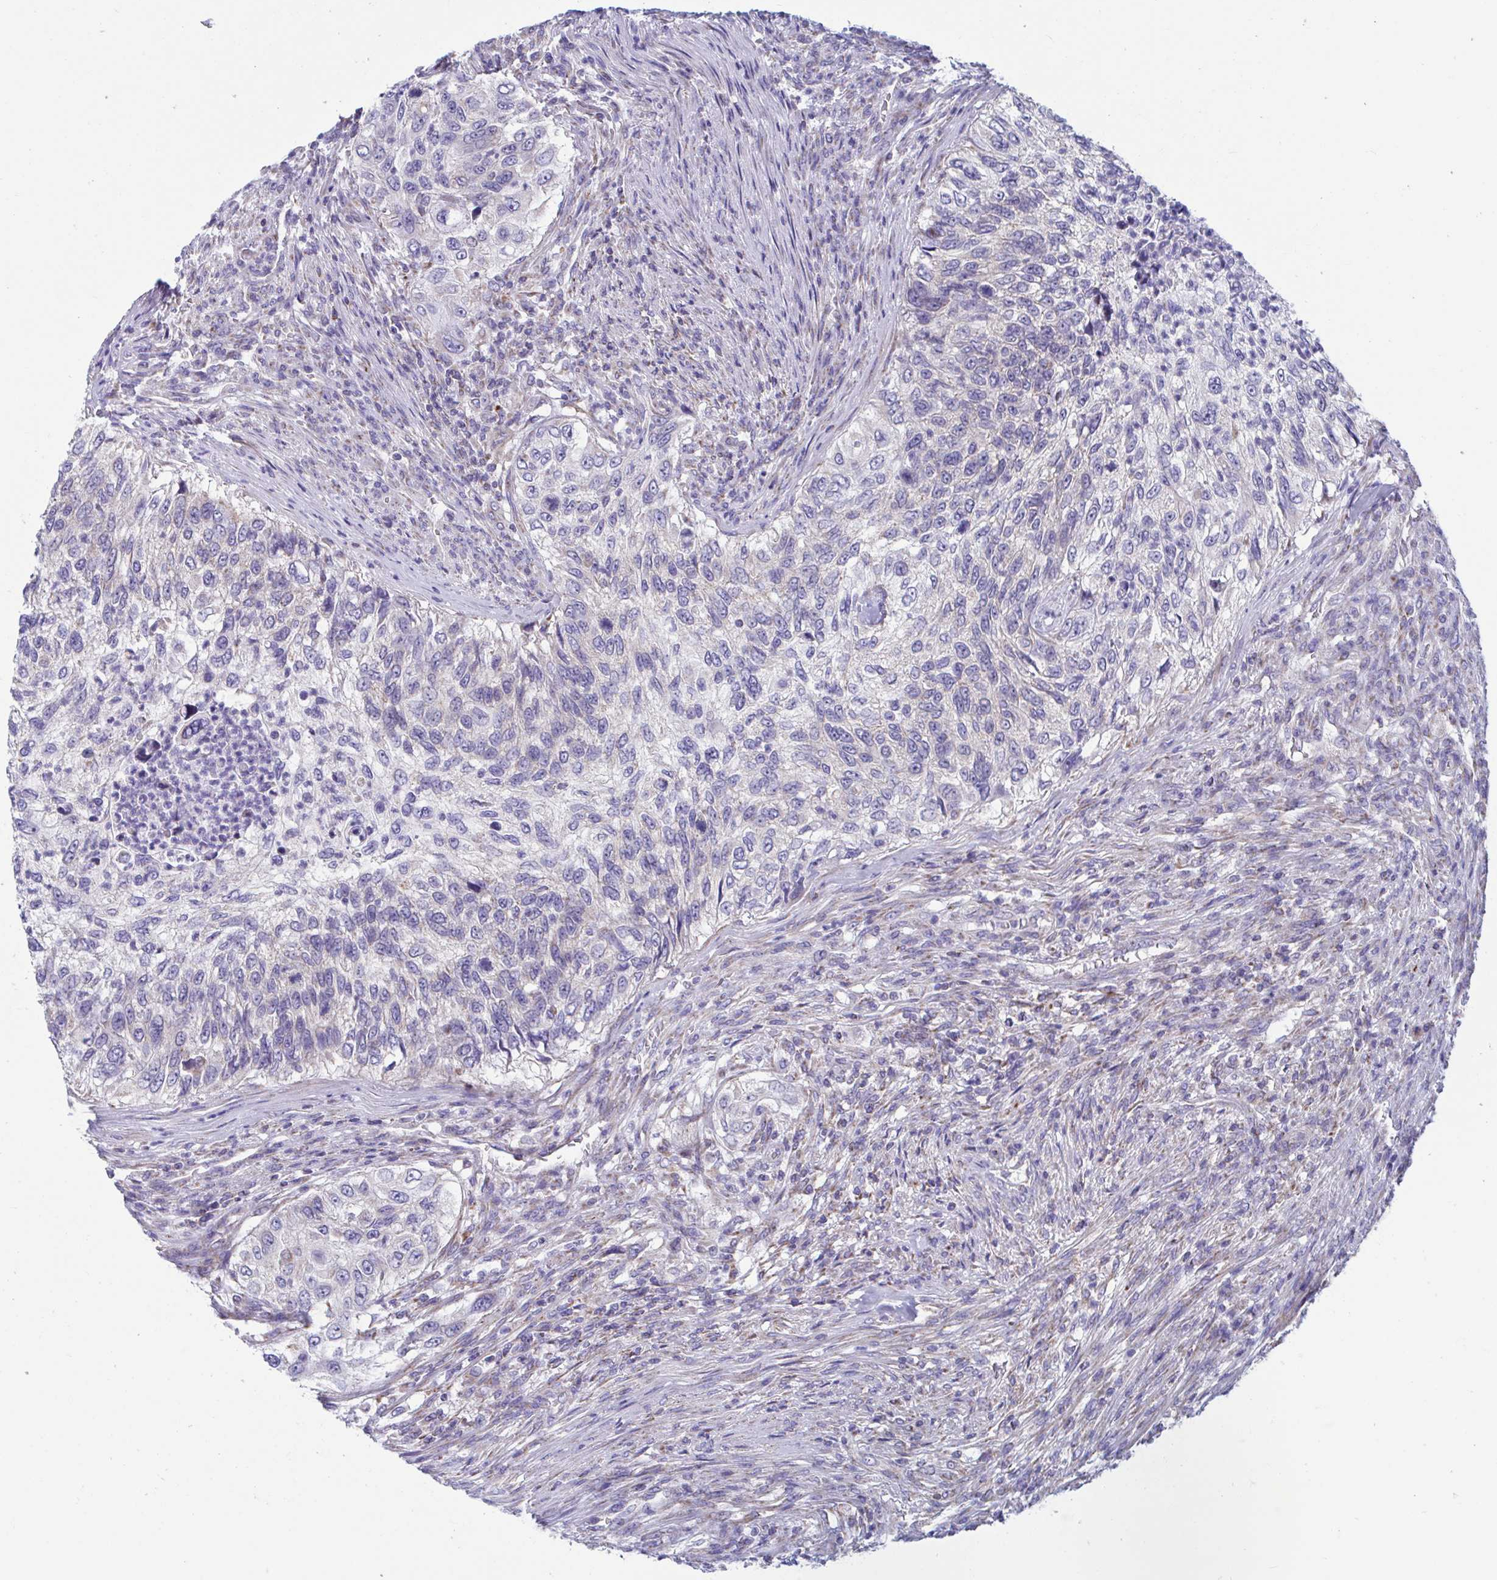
{"staining": {"intensity": "negative", "quantity": "none", "location": "none"}, "tissue": "urothelial cancer", "cell_type": "Tumor cells", "image_type": "cancer", "snomed": [{"axis": "morphology", "description": "Urothelial carcinoma, High grade"}, {"axis": "topography", "description": "Urinary bladder"}], "caption": "This is an immunohistochemistry (IHC) histopathology image of human urothelial cancer. There is no staining in tumor cells.", "gene": "OR13A1", "patient": {"sex": "female", "age": 60}}